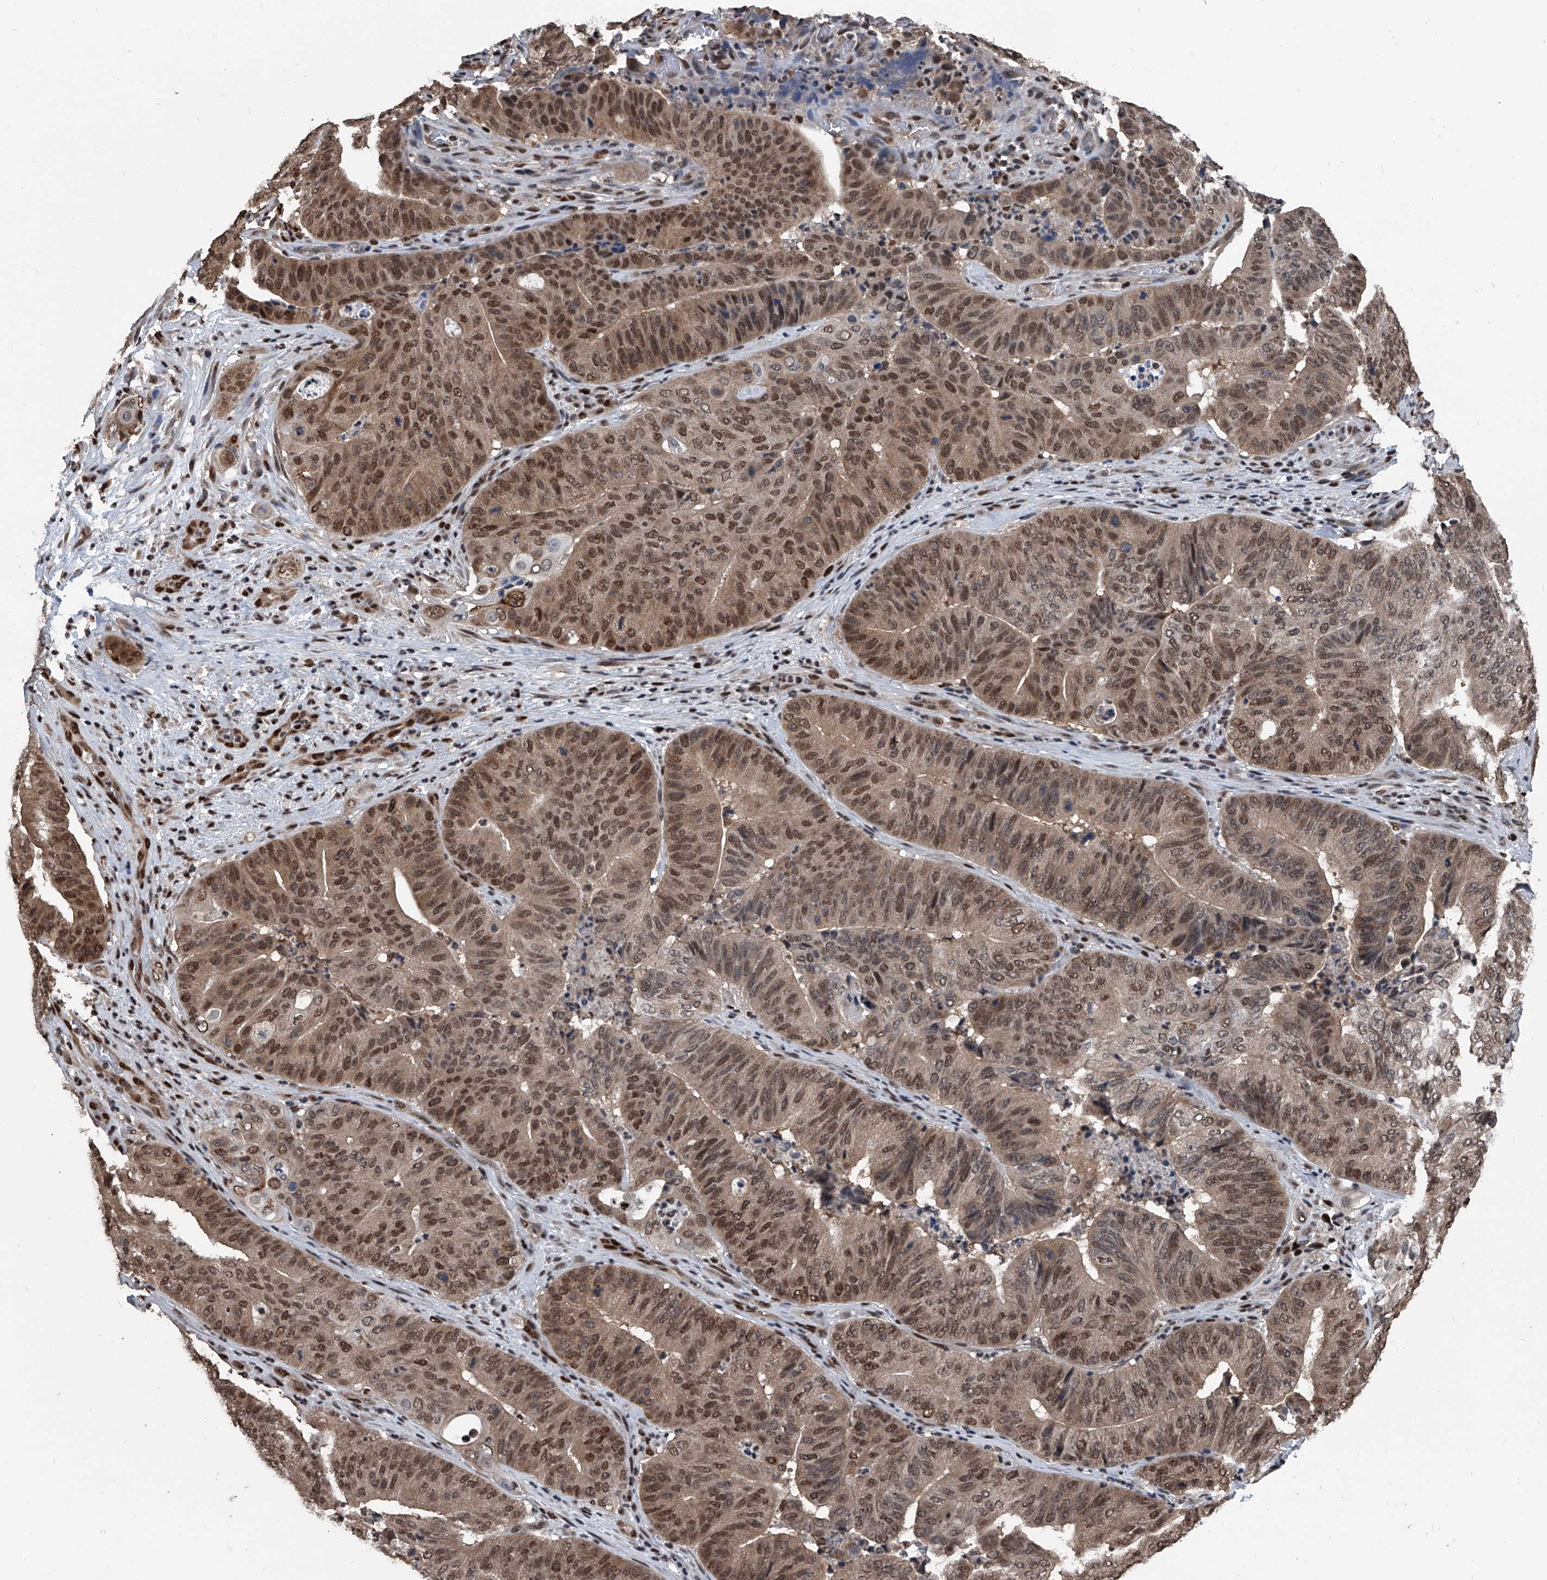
{"staining": {"intensity": "moderate", "quantity": ">75%", "location": "cytoplasmic/membranous,nuclear"}, "tissue": "pancreatic cancer", "cell_type": "Tumor cells", "image_type": "cancer", "snomed": [{"axis": "morphology", "description": "Adenocarcinoma, NOS"}, {"axis": "topography", "description": "Pancreas"}], "caption": "Immunohistochemical staining of human pancreatic adenocarcinoma exhibits moderate cytoplasmic/membranous and nuclear protein positivity in about >75% of tumor cells.", "gene": "FKBP5", "patient": {"sex": "female", "age": 77}}